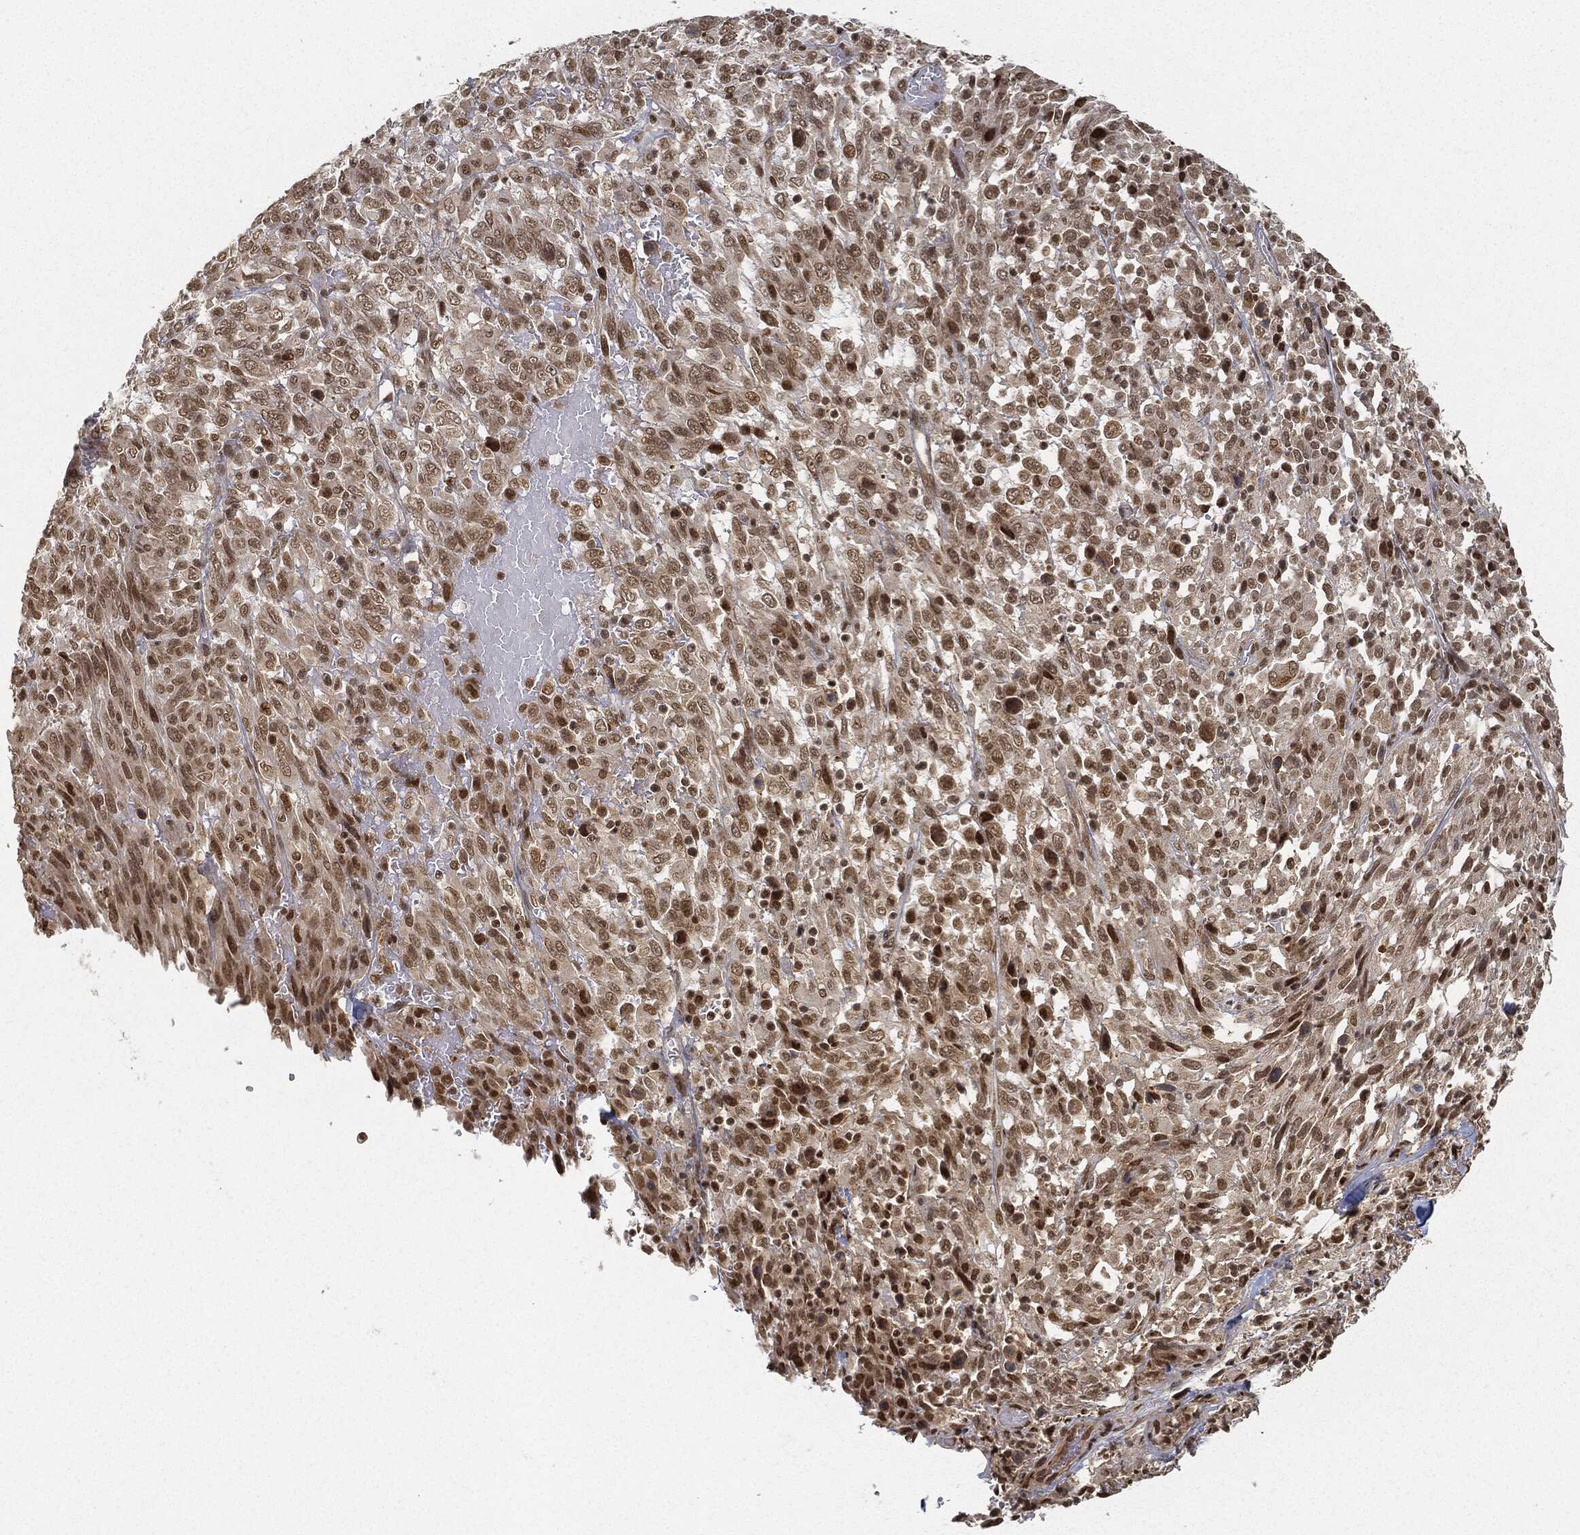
{"staining": {"intensity": "strong", "quantity": "<25%", "location": "nuclear"}, "tissue": "melanoma", "cell_type": "Tumor cells", "image_type": "cancer", "snomed": [{"axis": "morphology", "description": "Malignant melanoma, NOS"}, {"axis": "topography", "description": "Skin"}], "caption": "Human malignant melanoma stained with a brown dye displays strong nuclear positive staining in about <25% of tumor cells.", "gene": "CIB1", "patient": {"sex": "female", "age": 91}}